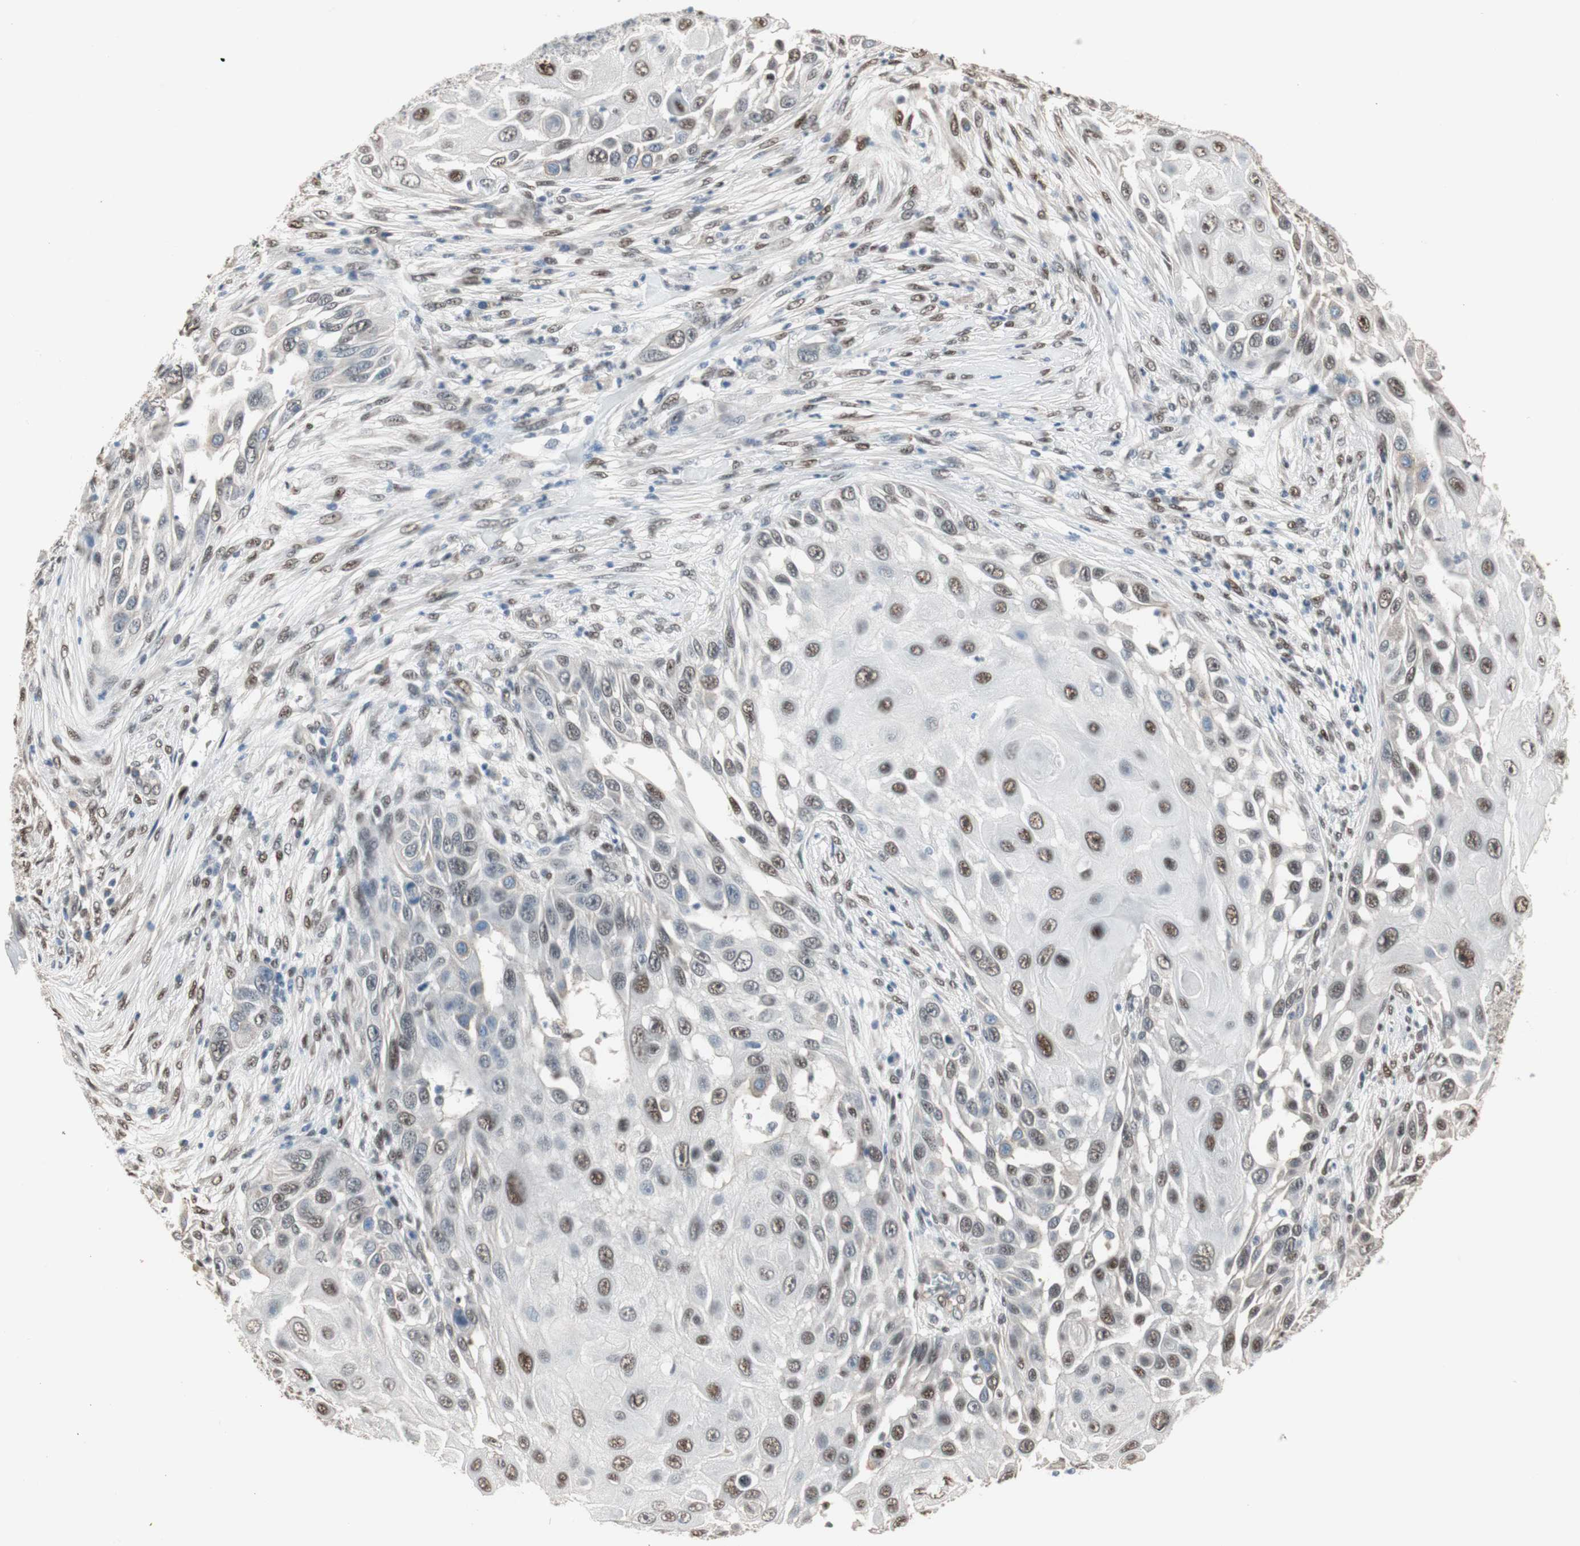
{"staining": {"intensity": "moderate", "quantity": "25%-75%", "location": "nuclear"}, "tissue": "skin cancer", "cell_type": "Tumor cells", "image_type": "cancer", "snomed": [{"axis": "morphology", "description": "Squamous cell carcinoma, NOS"}, {"axis": "topography", "description": "Skin"}], "caption": "Human skin squamous cell carcinoma stained for a protein (brown) shows moderate nuclear positive expression in approximately 25%-75% of tumor cells.", "gene": "PML", "patient": {"sex": "female", "age": 44}}